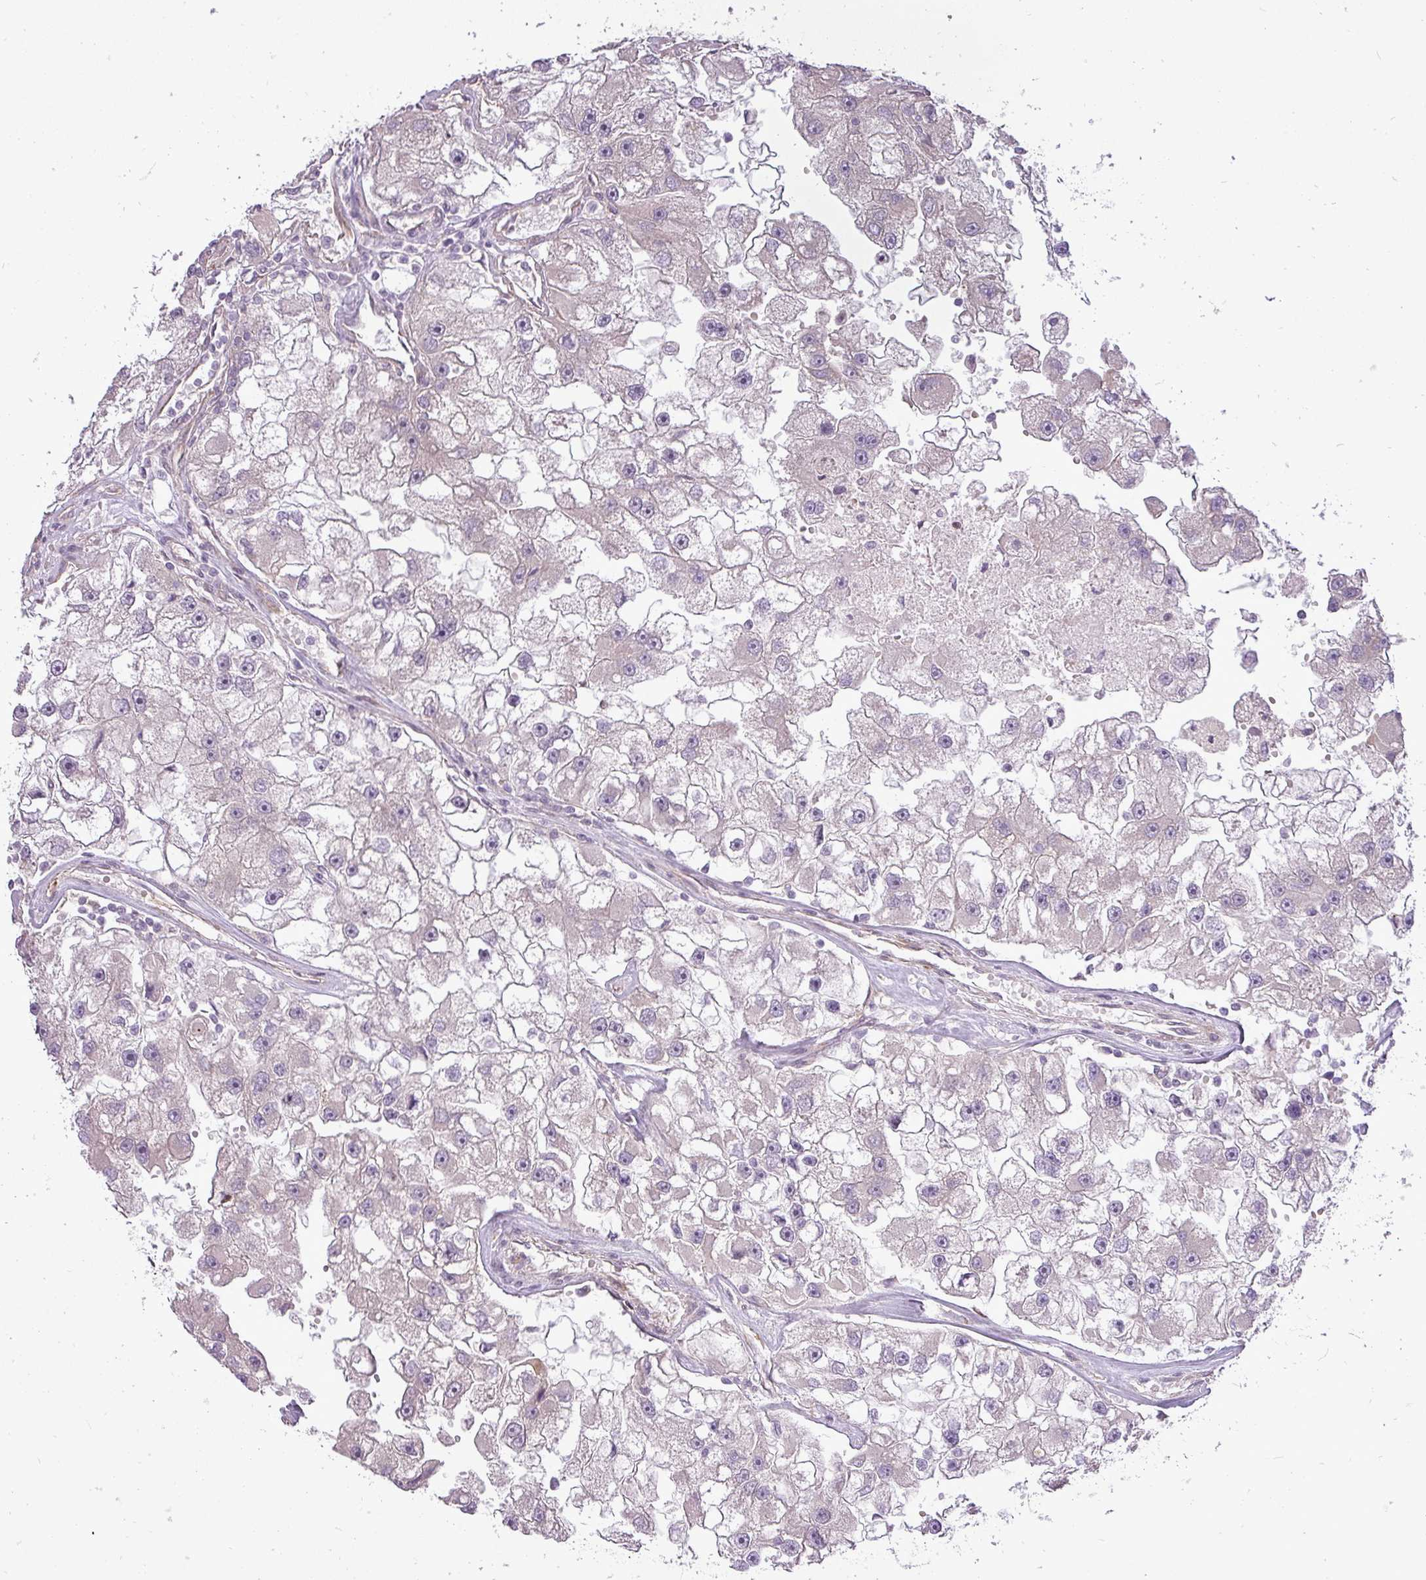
{"staining": {"intensity": "weak", "quantity": "<25%", "location": "cytoplasmic/membranous"}, "tissue": "renal cancer", "cell_type": "Tumor cells", "image_type": "cancer", "snomed": [{"axis": "morphology", "description": "Adenocarcinoma, NOS"}, {"axis": "topography", "description": "Kidney"}], "caption": "Immunohistochemistry (IHC) histopathology image of neoplastic tissue: renal cancer stained with DAB (3,3'-diaminobenzidine) displays no significant protein expression in tumor cells.", "gene": "PDRG1", "patient": {"sex": "male", "age": 63}}